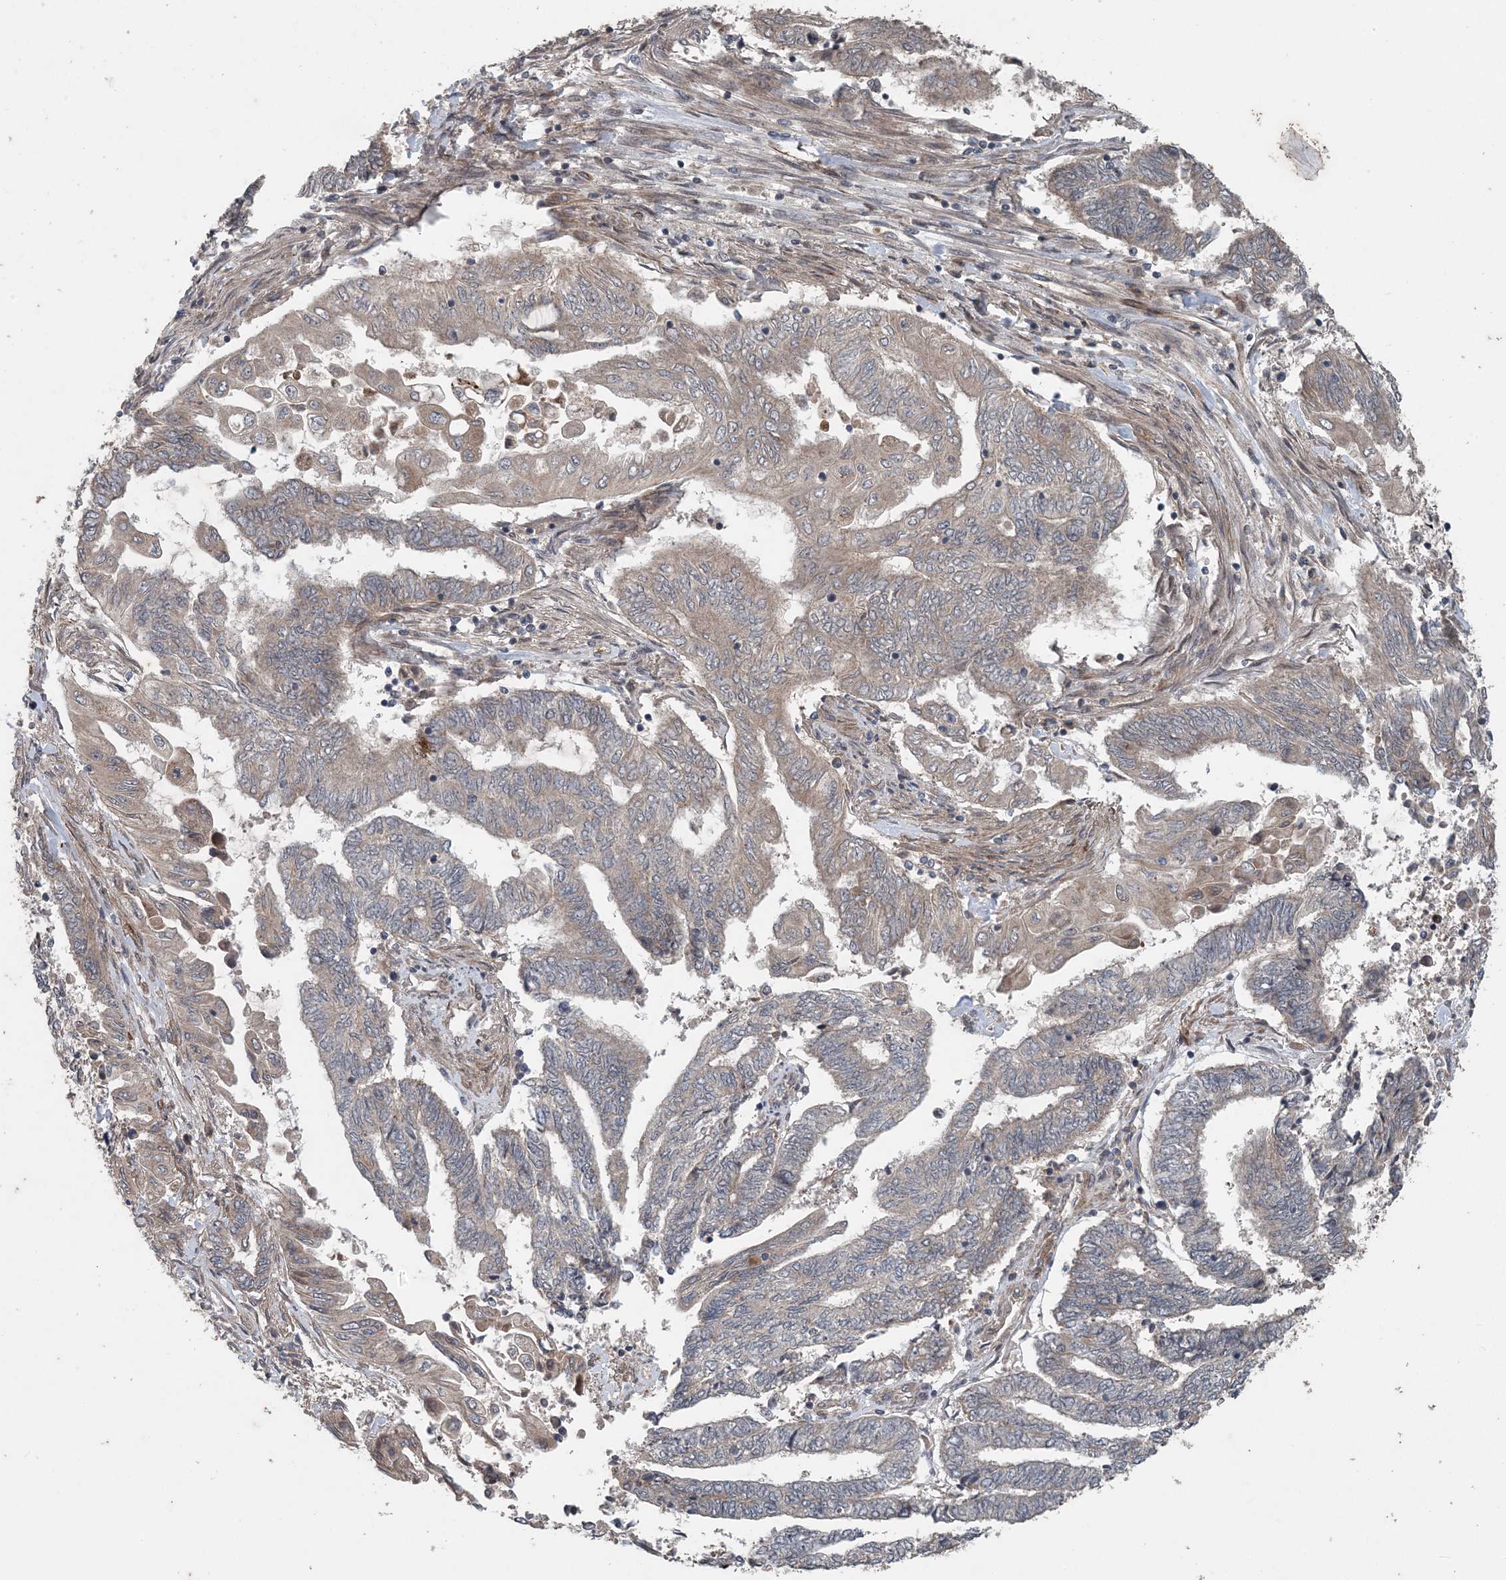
{"staining": {"intensity": "negative", "quantity": "none", "location": "none"}, "tissue": "endometrial cancer", "cell_type": "Tumor cells", "image_type": "cancer", "snomed": [{"axis": "morphology", "description": "Adenocarcinoma, NOS"}, {"axis": "topography", "description": "Uterus"}, {"axis": "topography", "description": "Endometrium"}], "caption": "Endometrial cancer was stained to show a protein in brown. There is no significant positivity in tumor cells.", "gene": "MYO9B", "patient": {"sex": "female", "age": 70}}